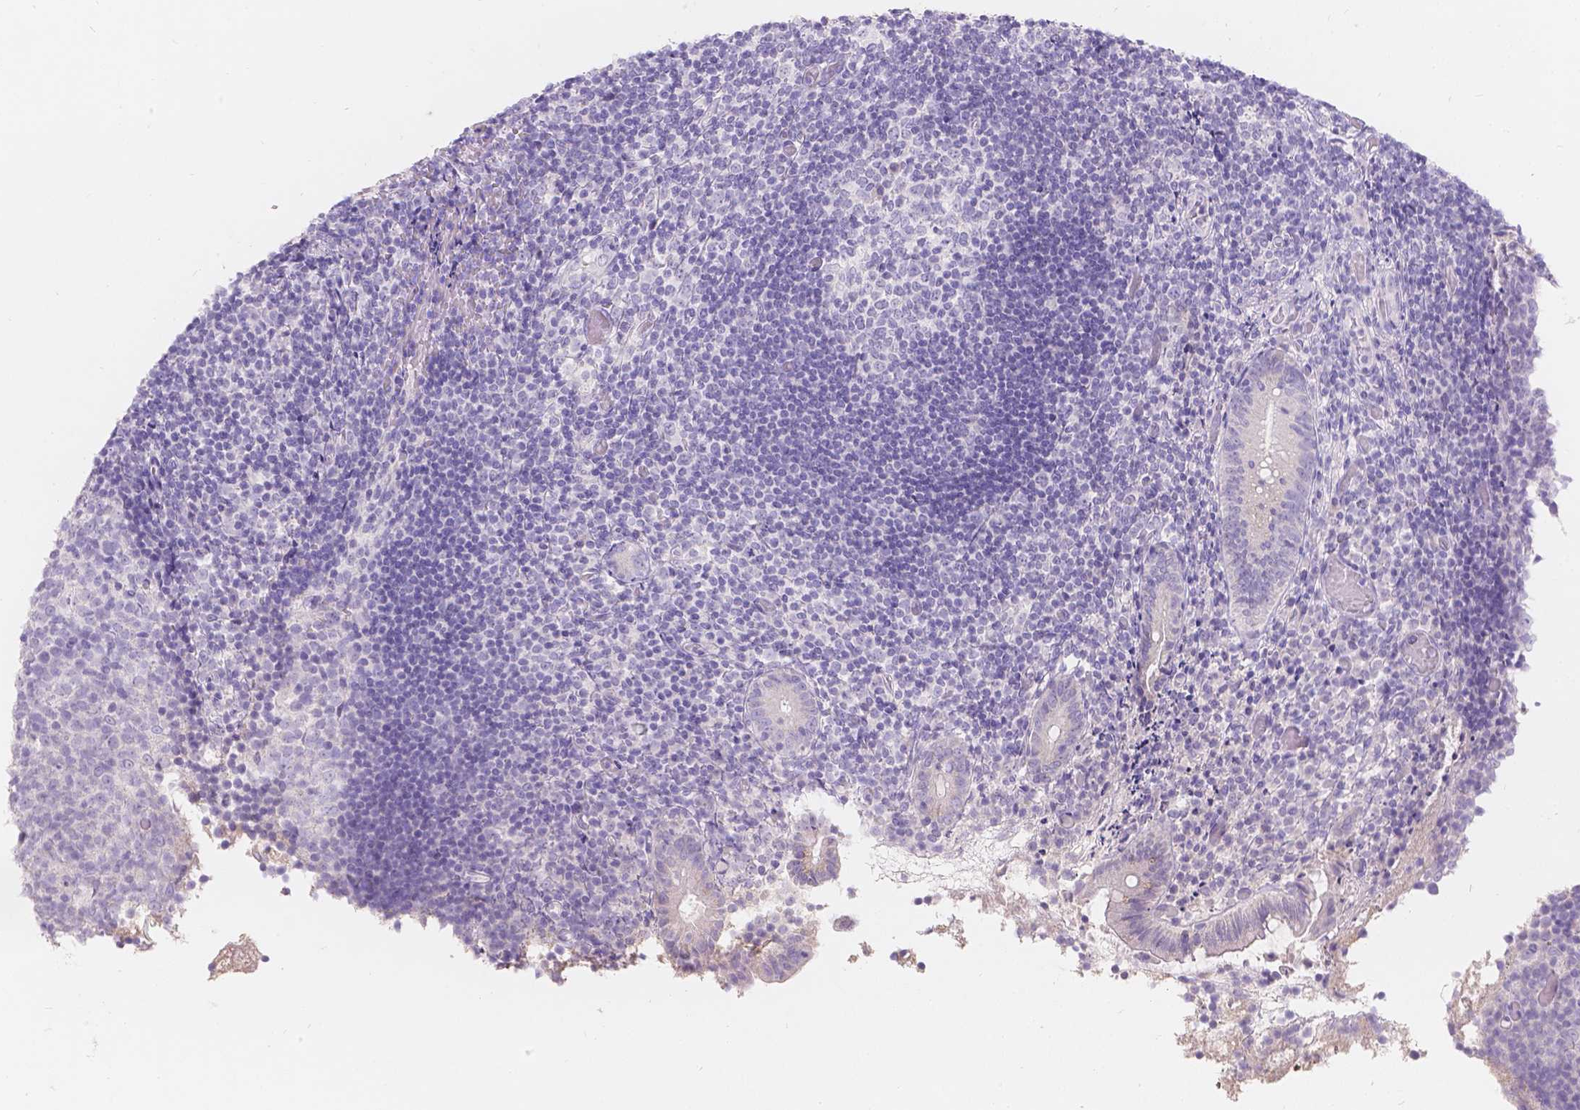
{"staining": {"intensity": "negative", "quantity": "none", "location": "none"}, "tissue": "appendix", "cell_type": "Glandular cells", "image_type": "normal", "snomed": [{"axis": "morphology", "description": "Normal tissue, NOS"}, {"axis": "topography", "description": "Appendix"}], "caption": "DAB (3,3'-diaminobenzidine) immunohistochemical staining of unremarkable human appendix demonstrates no significant expression in glandular cells.", "gene": "HTN3", "patient": {"sex": "female", "age": 32}}